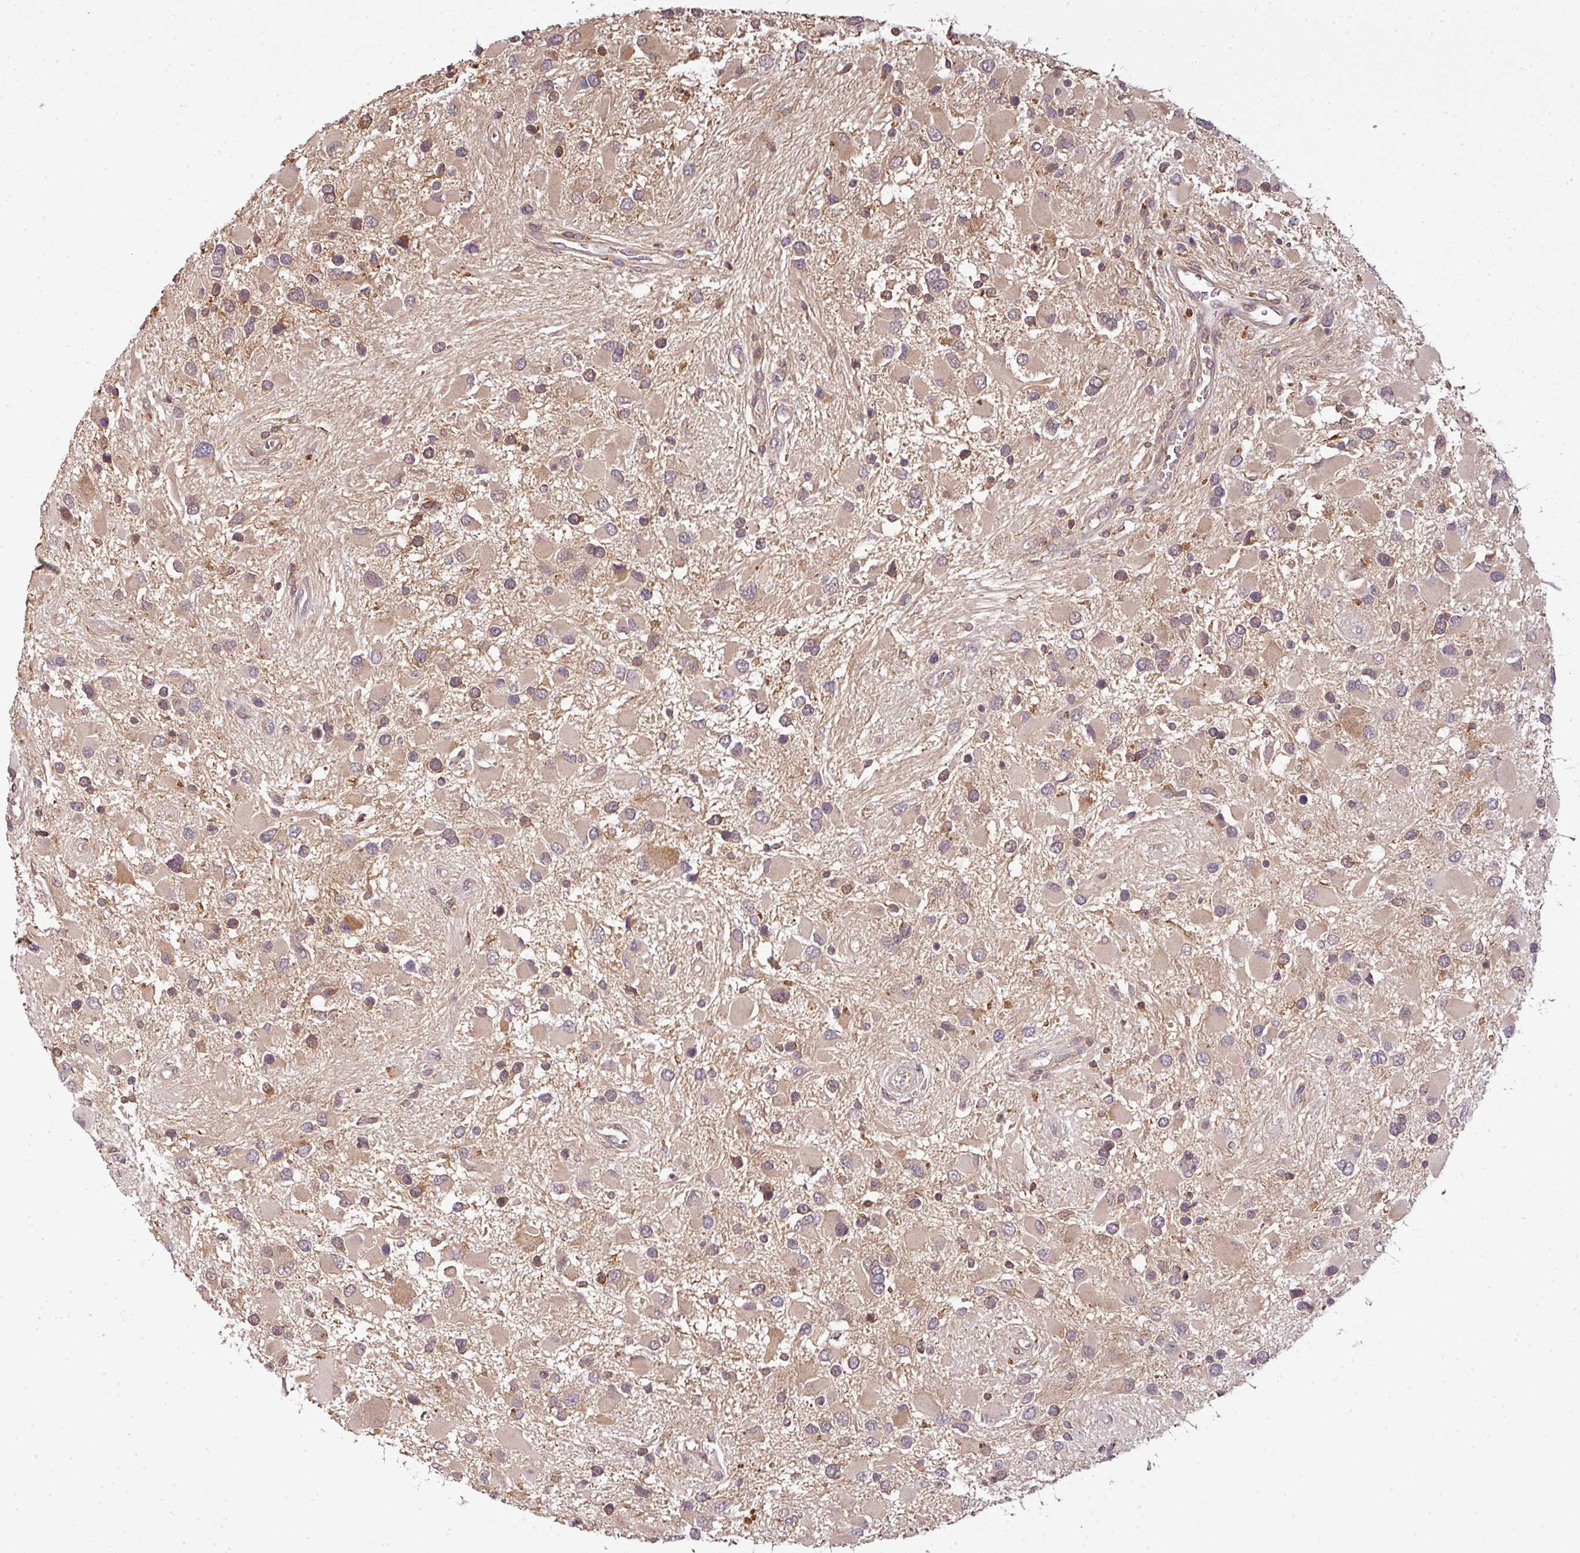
{"staining": {"intensity": "weak", "quantity": ">75%", "location": "cytoplasmic/membranous"}, "tissue": "glioma", "cell_type": "Tumor cells", "image_type": "cancer", "snomed": [{"axis": "morphology", "description": "Glioma, malignant, High grade"}, {"axis": "topography", "description": "Brain"}], "caption": "This micrograph exhibits glioma stained with IHC to label a protein in brown. The cytoplasmic/membranous of tumor cells show weak positivity for the protein. Nuclei are counter-stained blue.", "gene": "TCL1B", "patient": {"sex": "male", "age": 53}}